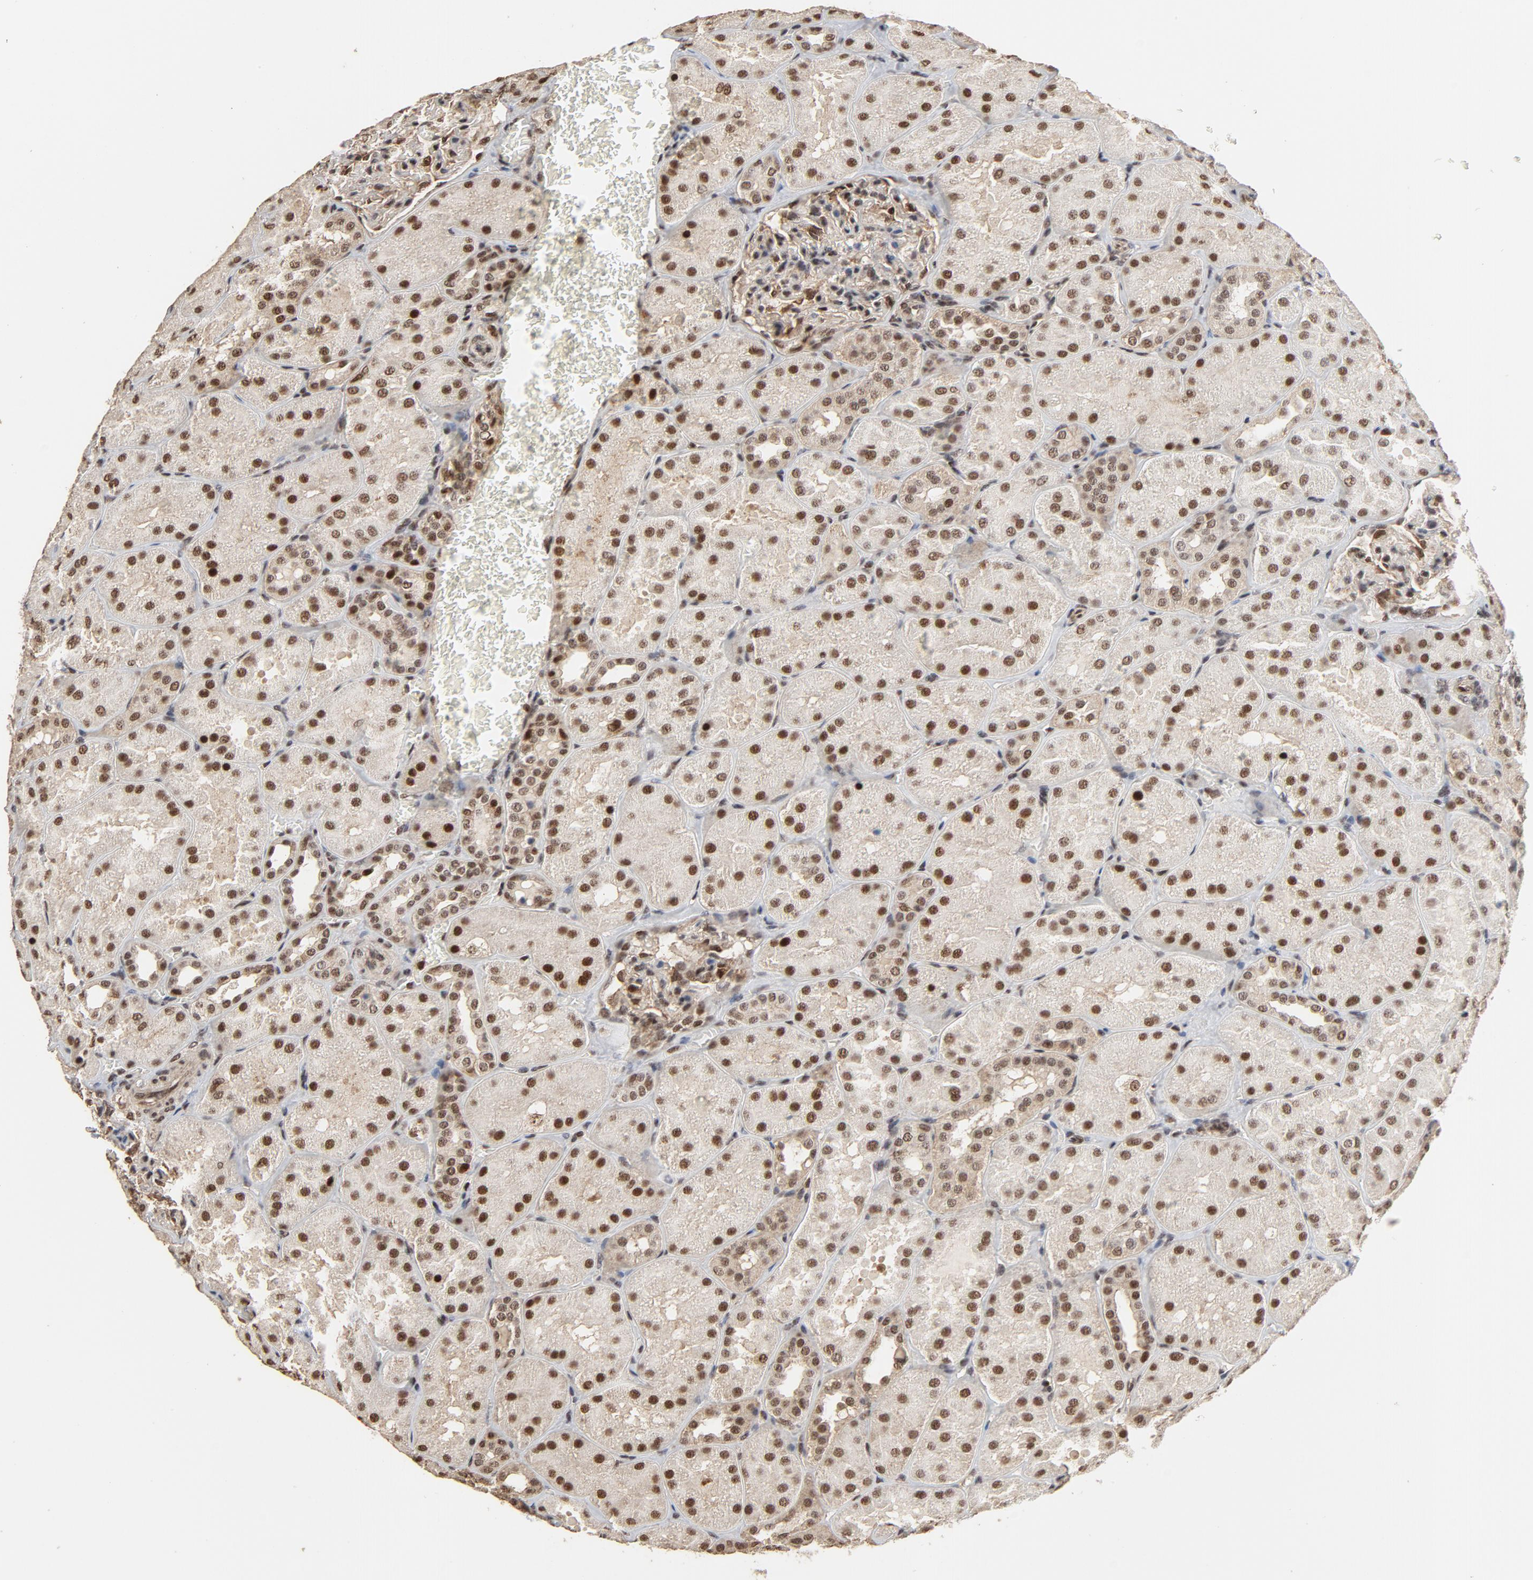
{"staining": {"intensity": "moderate", "quantity": "25%-75%", "location": "nuclear"}, "tissue": "kidney", "cell_type": "Cells in glomeruli", "image_type": "normal", "snomed": [{"axis": "morphology", "description": "Normal tissue, NOS"}, {"axis": "topography", "description": "Kidney"}], "caption": "An IHC histopathology image of normal tissue is shown. Protein staining in brown shows moderate nuclear positivity in kidney within cells in glomeruli.", "gene": "TP53RK", "patient": {"sex": "male", "age": 28}}